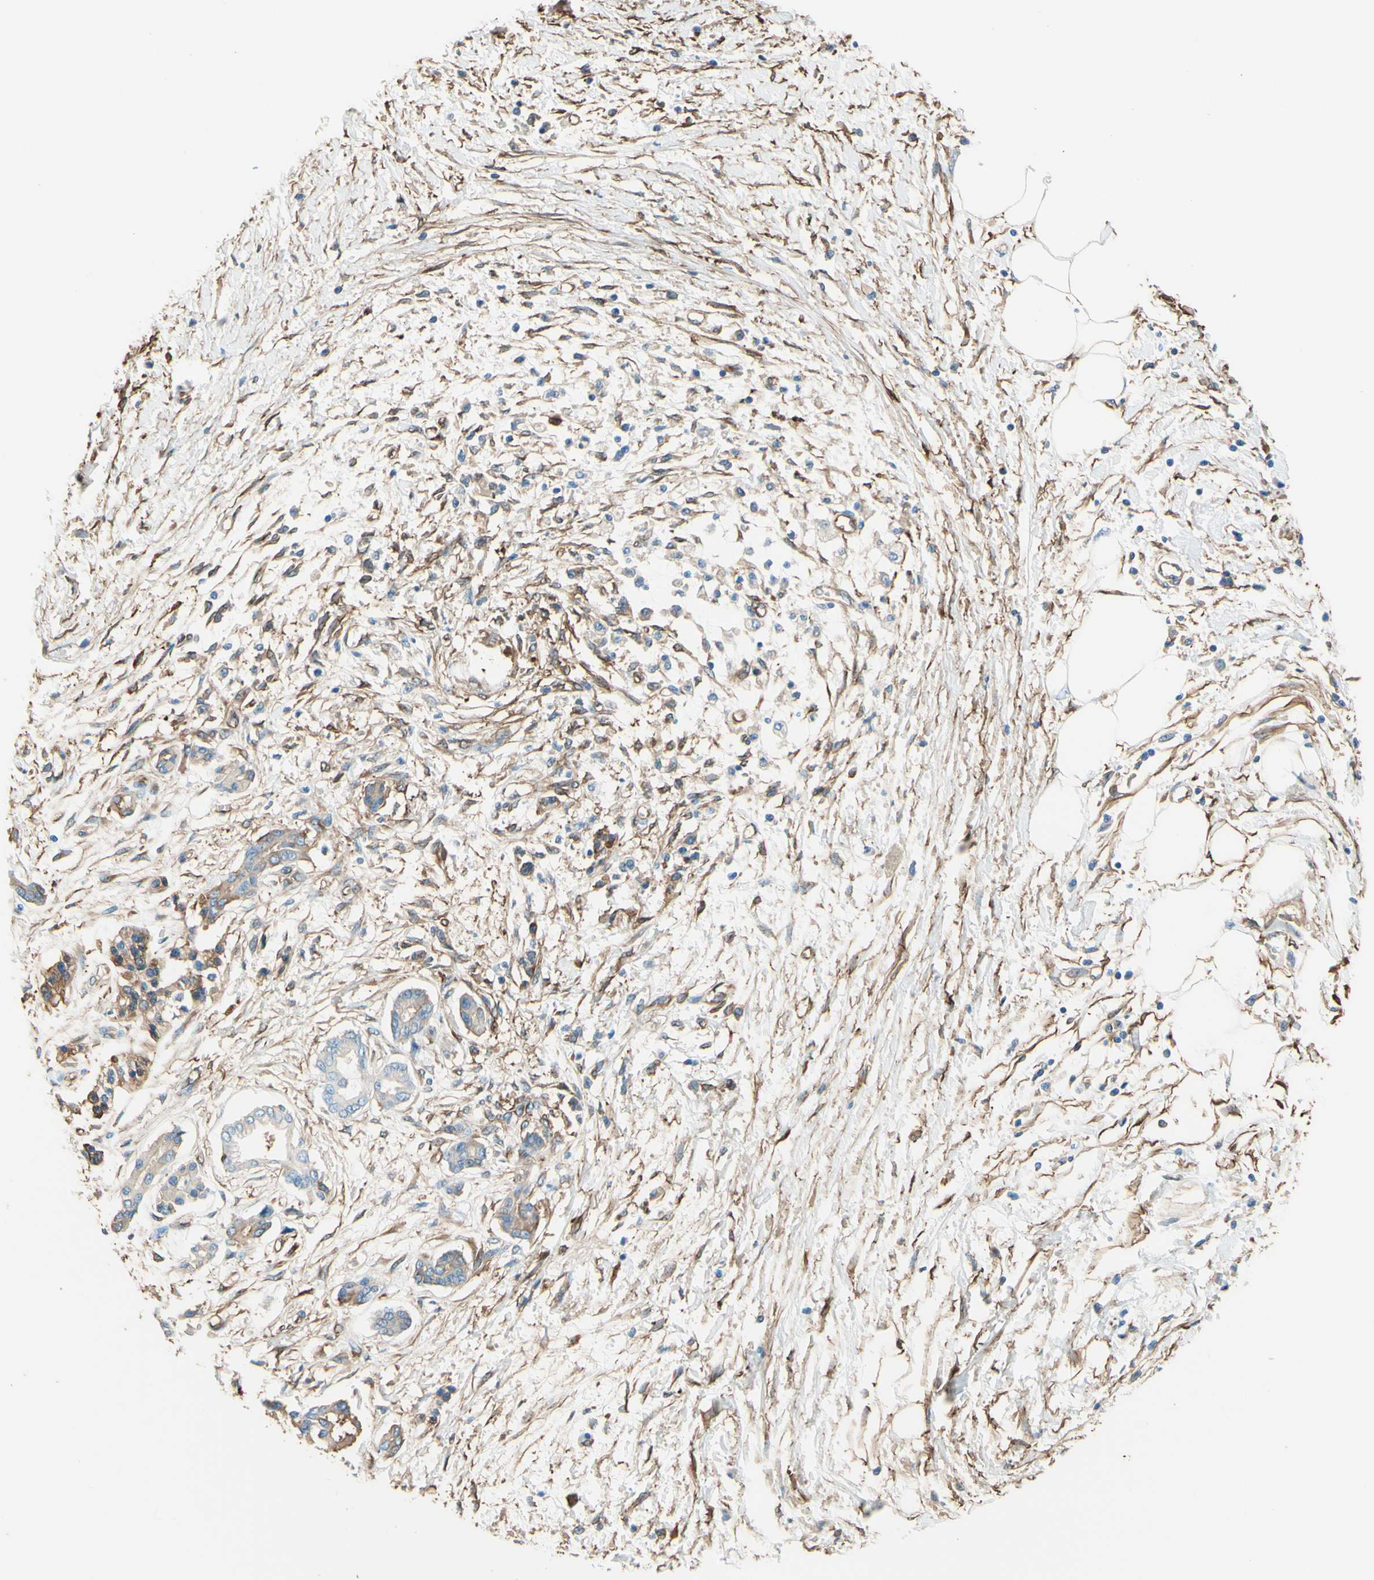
{"staining": {"intensity": "weak", "quantity": "25%-75%", "location": "cytoplasmic/membranous"}, "tissue": "pancreatic cancer", "cell_type": "Tumor cells", "image_type": "cancer", "snomed": [{"axis": "morphology", "description": "Adenocarcinoma, NOS"}, {"axis": "topography", "description": "Pancreas"}], "caption": "Immunohistochemical staining of human pancreatic cancer reveals low levels of weak cytoplasmic/membranous protein staining in about 25%-75% of tumor cells. (DAB = brown stain, brightfield microscopy at high magnification).", "gene": "DPYSL3", "patient": {"sex": "male", "age": 56}}